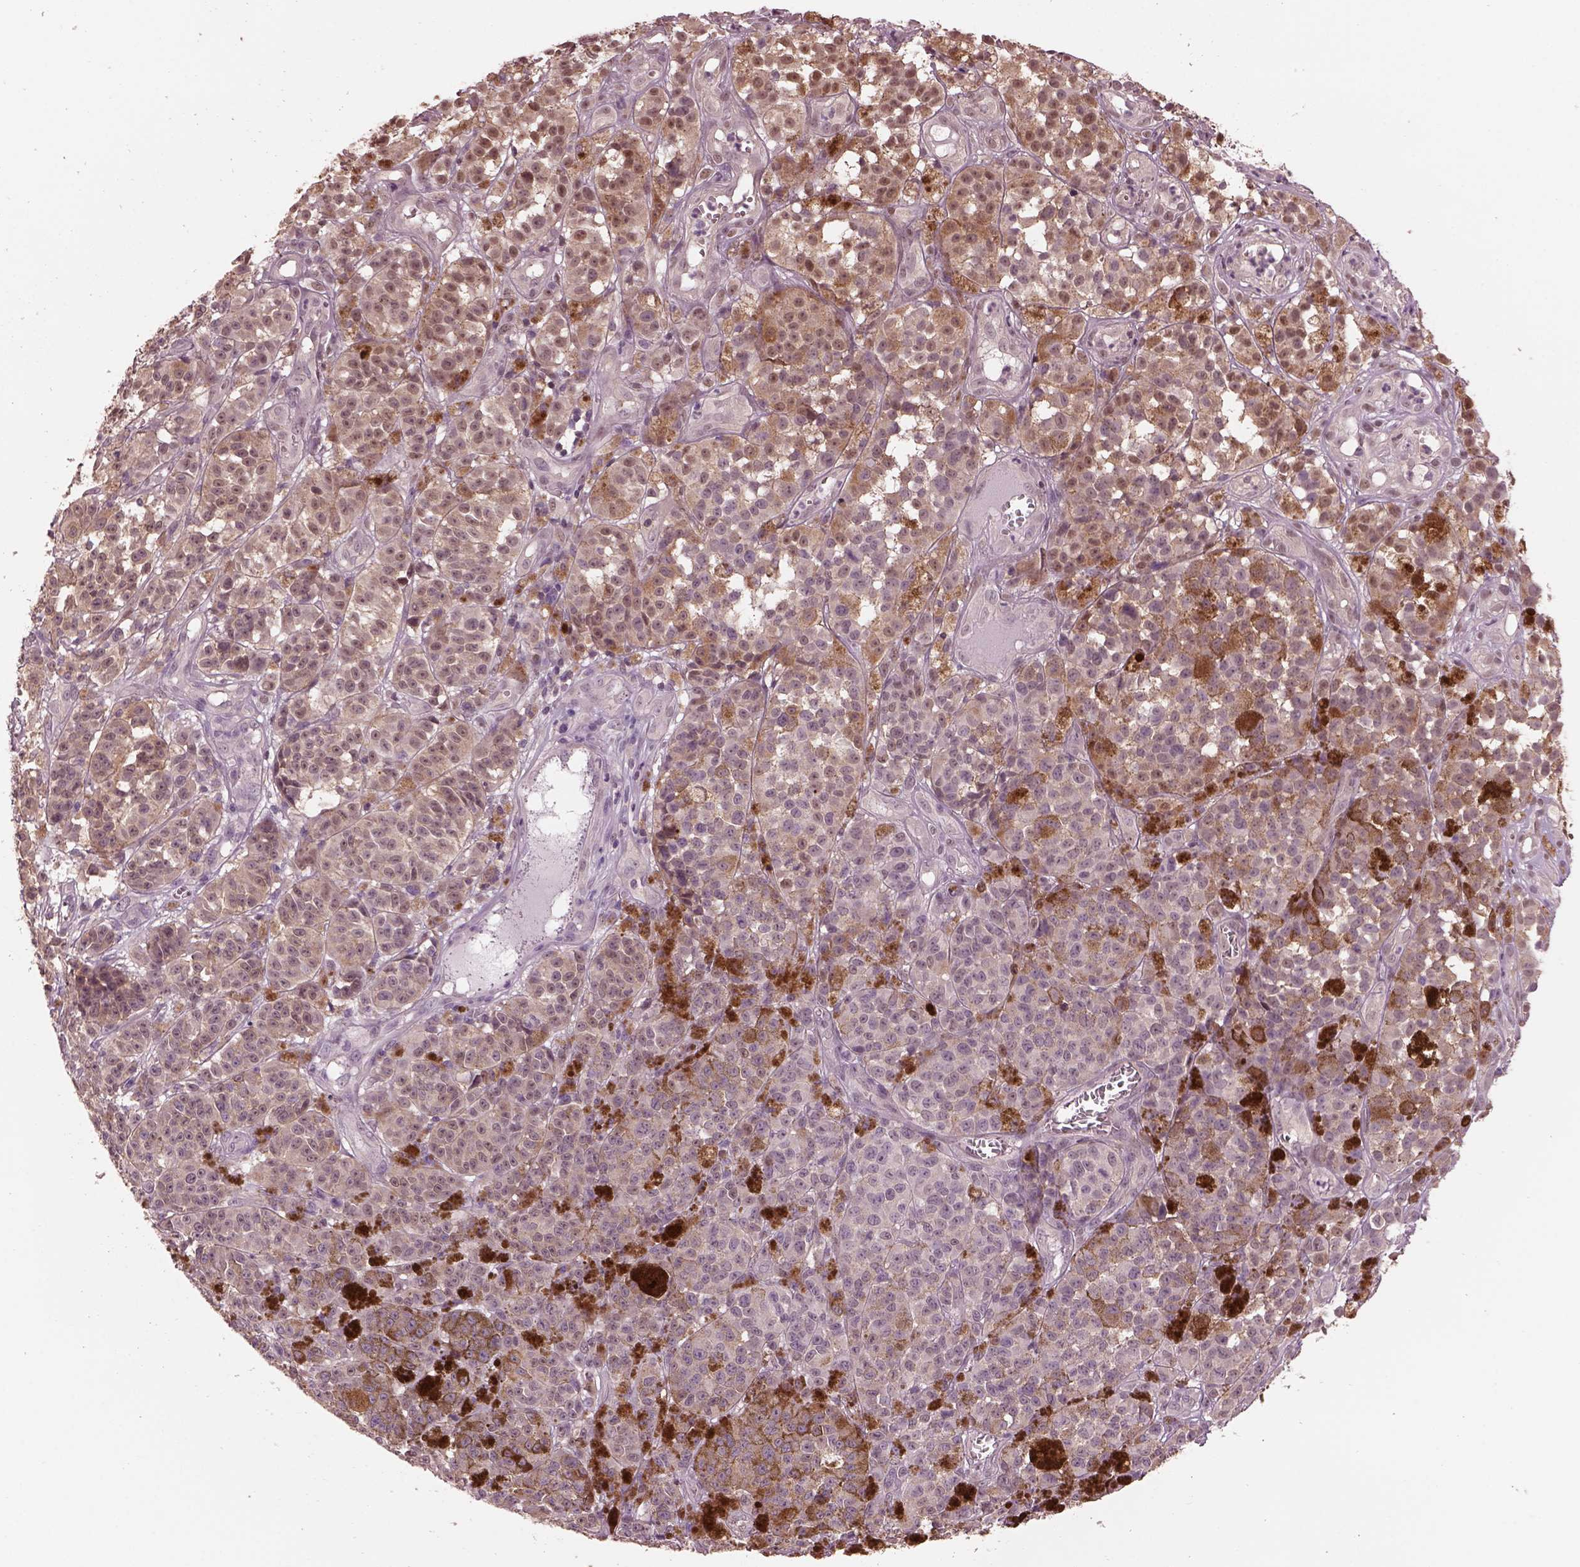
{"staining": {"intensity": "weak", "quantity": "25%-75%", "location": "cytoplasmic/membranous,nuclear"}, "tissue": "melanoma", "cell_type": "Tumor cells", "image_type": "cancer", "snomed": [{"axis": "morphology", "description": "Malignant melanoma, NOS"}, {"axis": "topography", "description": "Skin"}], "caption": "Melanoma was stained to show a protein in brown. There is low levels of weak cytoplasmic/membranous and nuclear staining in about 25%-75% of tumor cells. Nuclei are stained in blue.", "gene": "SRI", "patient": {"sex": "female", "age": 58}}